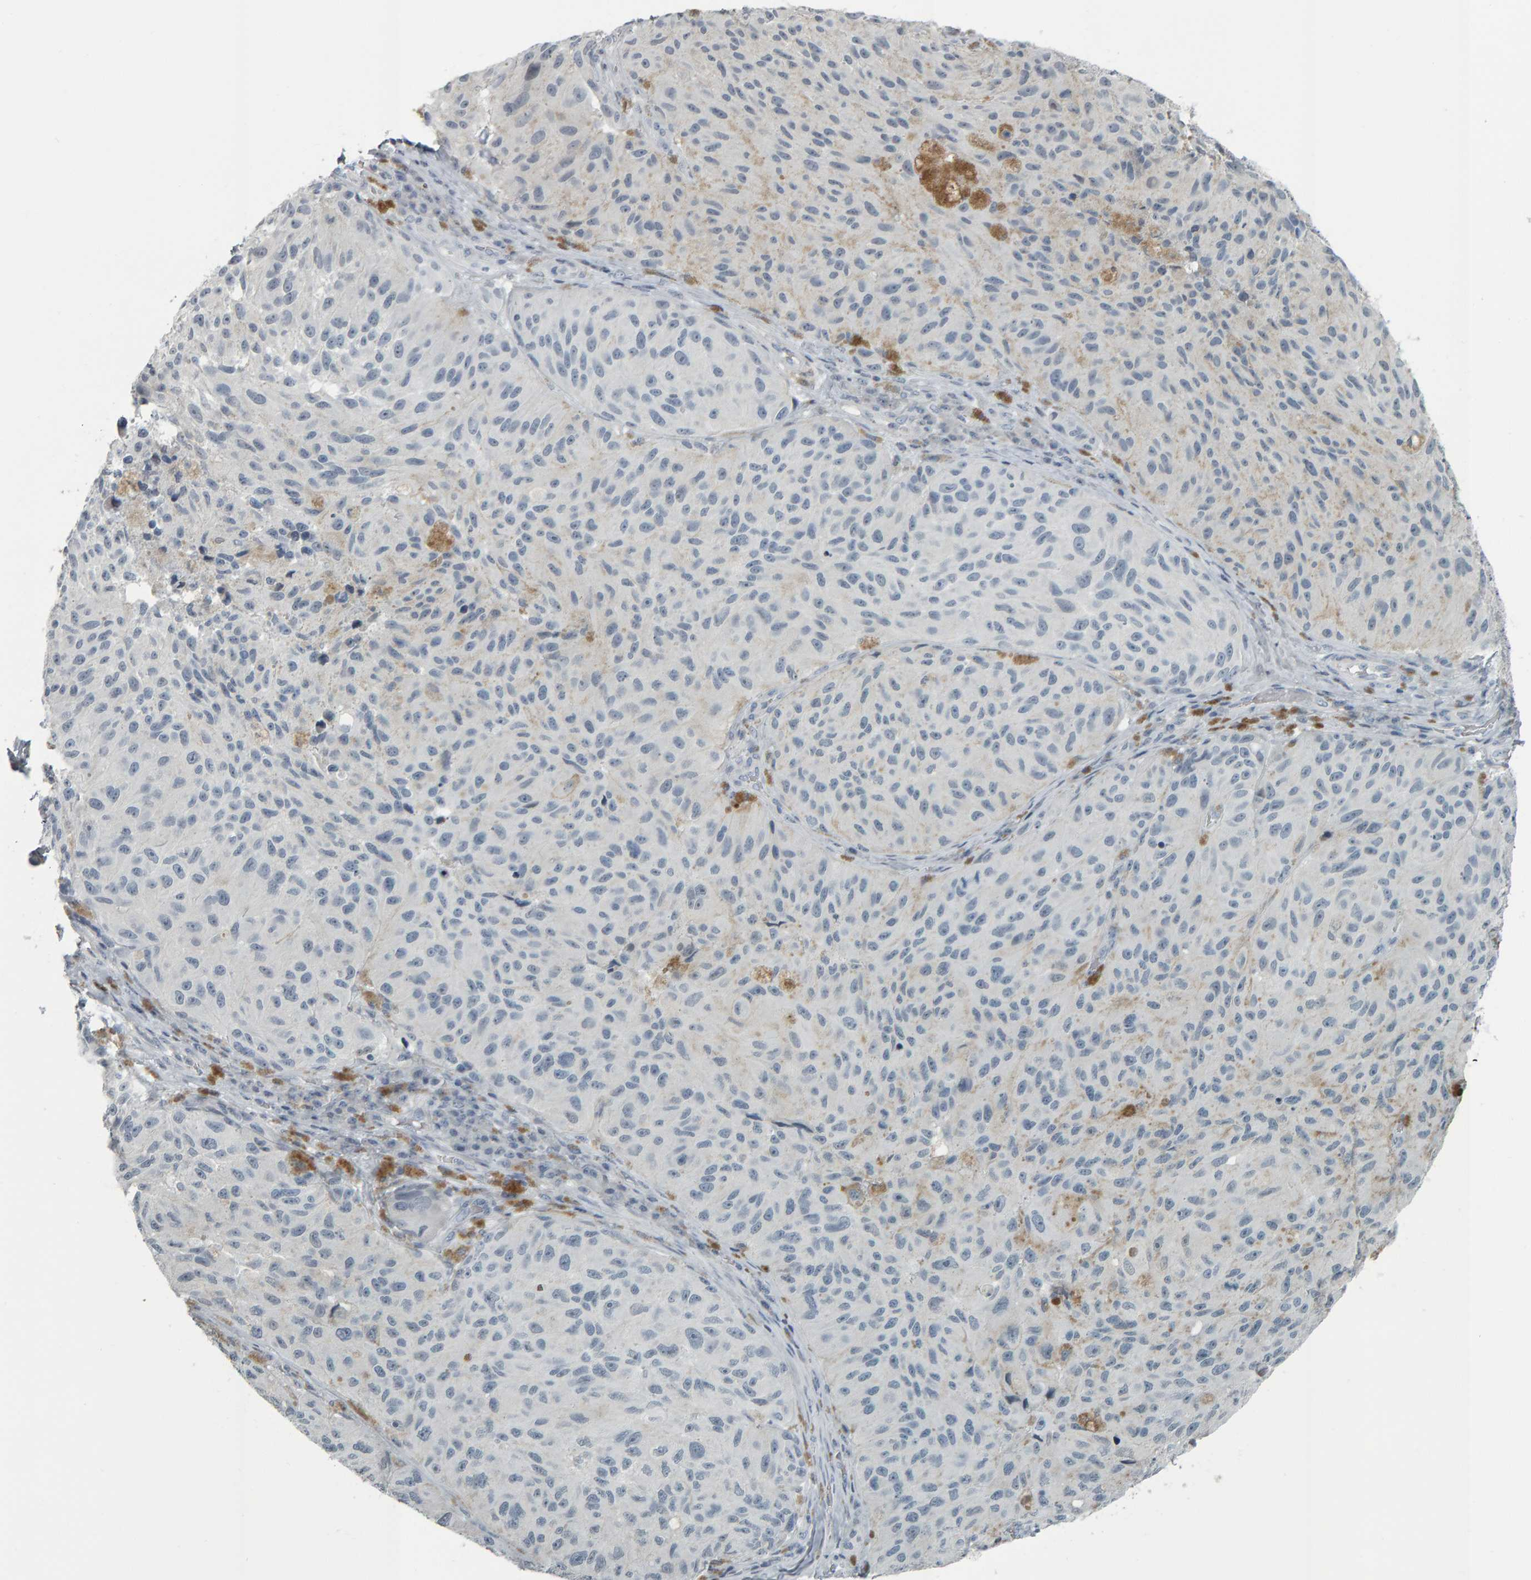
{"staining": {"intensity": "negative", "quantity": "none", "location": "none"}, "tissue": "melanoma", "cell_type": "Tumor cells", "image_type": "cancer", "snomed": [{"axis": "morphology", "description": "Malignant melanoma, NOS"}, {"axis": "topography", "description": "Skin"}], "caption": "A high-resolution micrograph shows IHC staining of melanoma, which shows no significant positivity in tumor cells.", "gene": "PYY", "patient": {"sex": "female", "age": 73}}